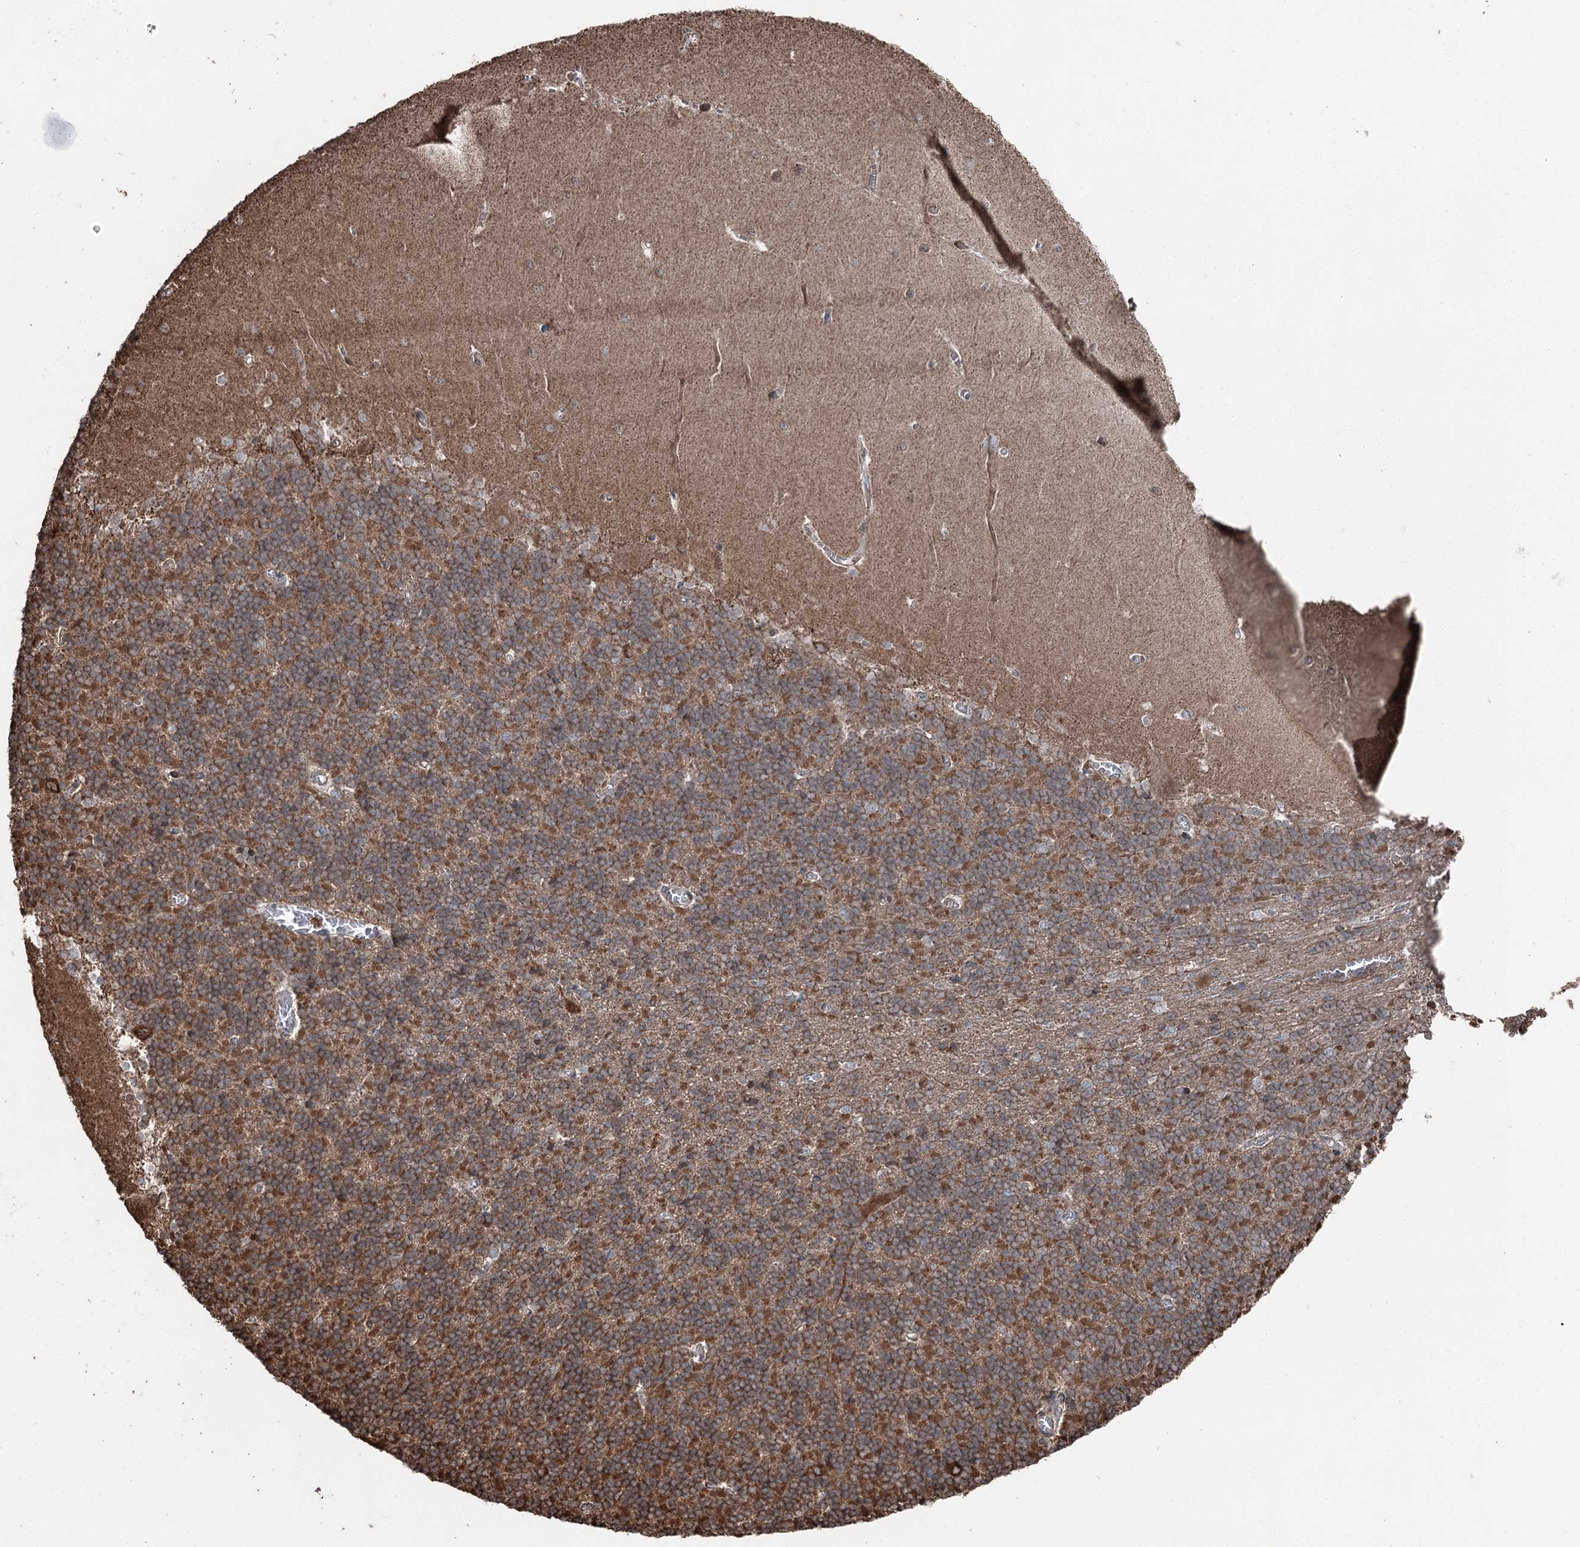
{"staining": {"intensity": "strong", "quantity": "25%-75%", "location": "cytoplasmic/membranous"}, "tissue": "cerebellum", "cell_type": "Cells in granular layer", "image_type": "normal", "snomed": [{"axis": "morphology", "description": "Normal tissue, NOS"}, {"axis": "topography", "description": "Cerebellum"}], "caption": "This is an image of immunohistochemistry (IHC) staining of normal cerebellum, which shows strong positivity in the cytoplasmic/membranous of cells in granular layer.", "gene": "STEEP1", "patient": {"sex": "male", "age": 37}}